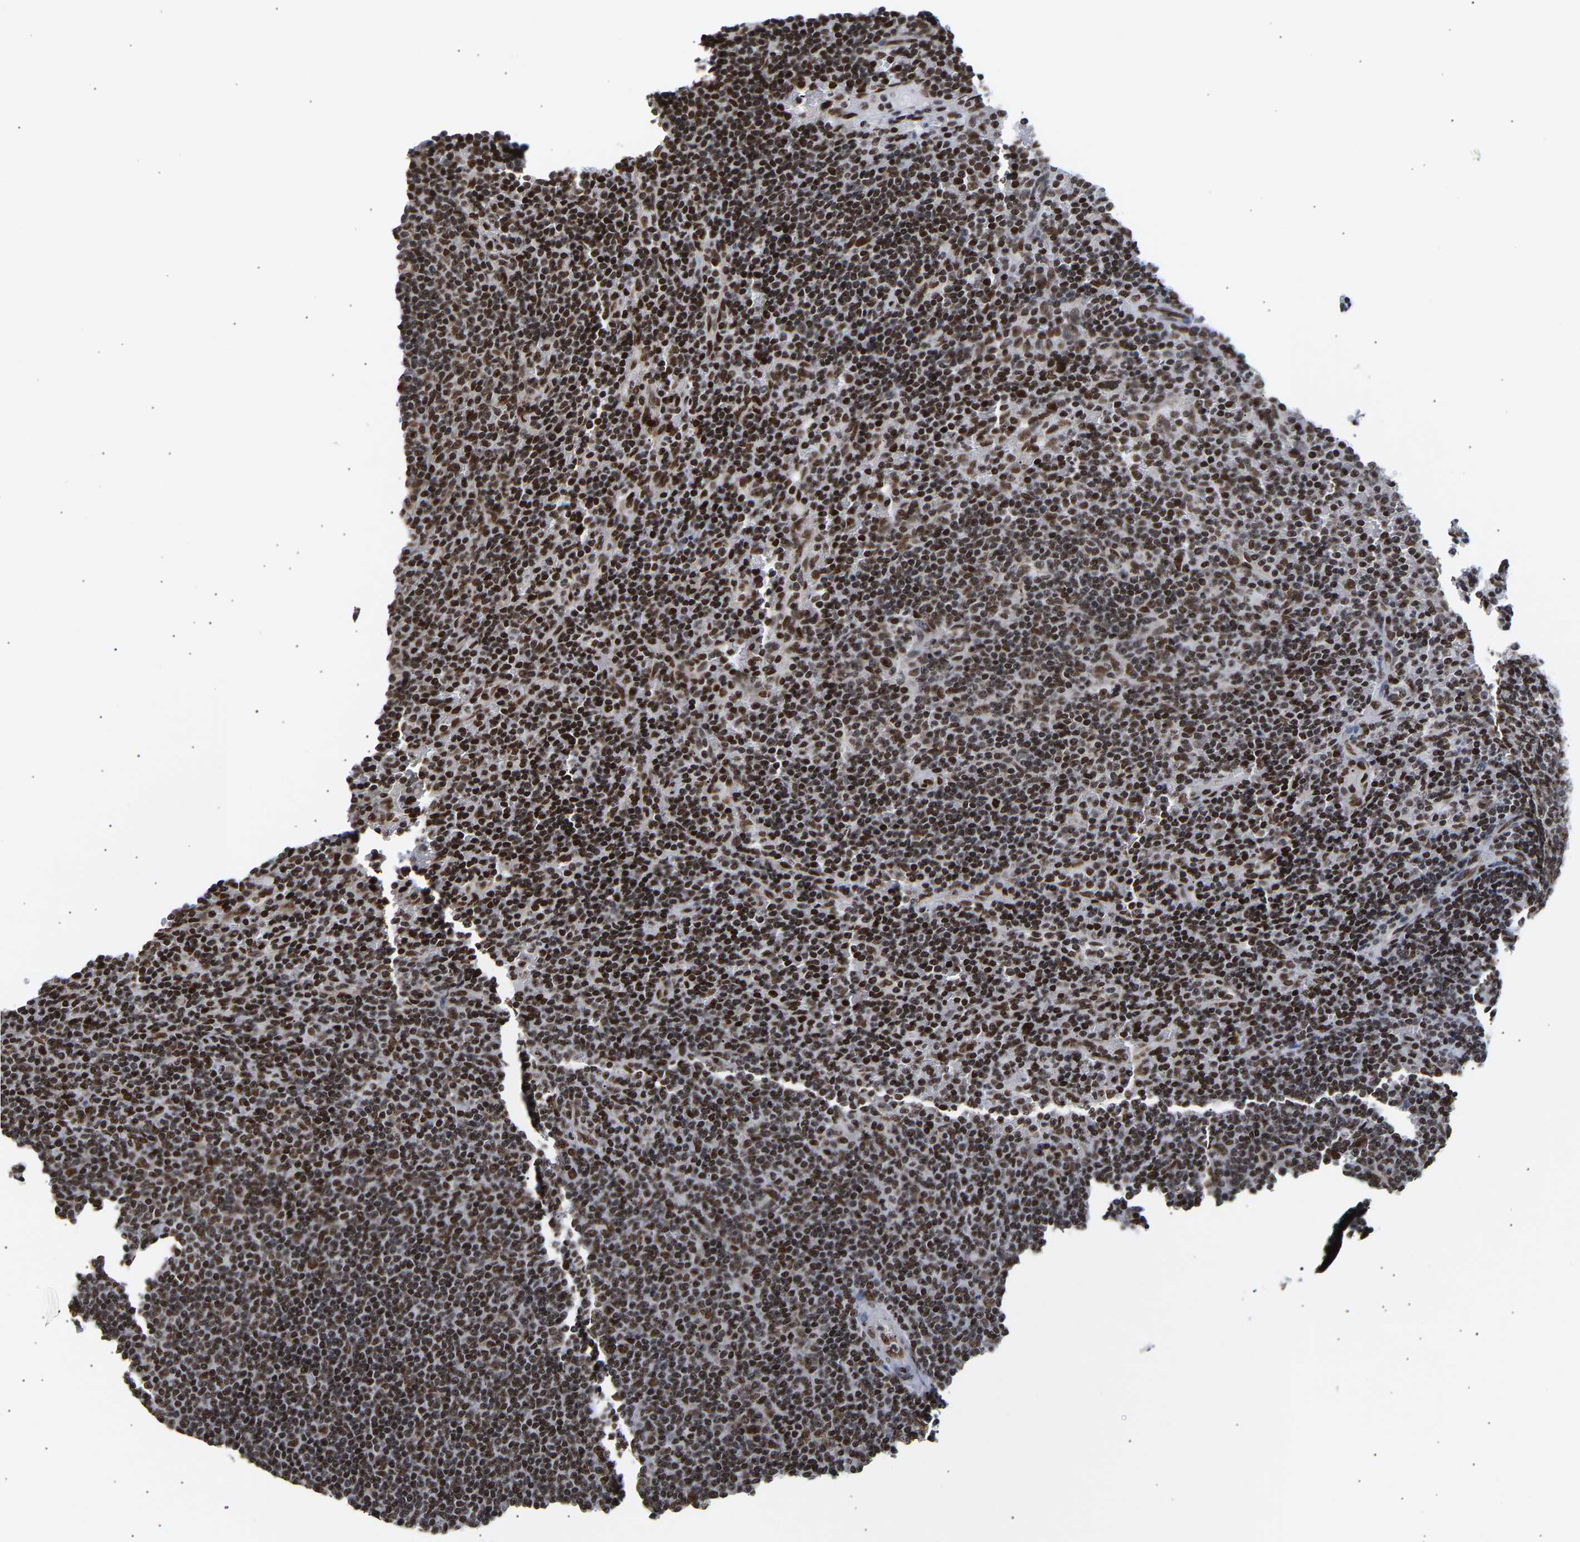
{"staining": {"intensity": "strong", "quantity": "25%-75%", "location": "nuclear"}, "tissue": "lymphoma", "cell_type": "Tumor cells", "image_type": "cancer", "snomed": [{"axis": "morphology", "description": "Malignant lymphoma, non-Hodgkin's type, Low grade"}, {"axis": "topography", "description": "Spleen"}], "caption": "The image exhibits staining of malignant lymphoma, non-Hodgkin's type (low-grade), revealing strong nuclear protein staining (brown color) within tumor cells.", "gene": "PSIP1", "patient": {"sex": "female", "age": 50}}